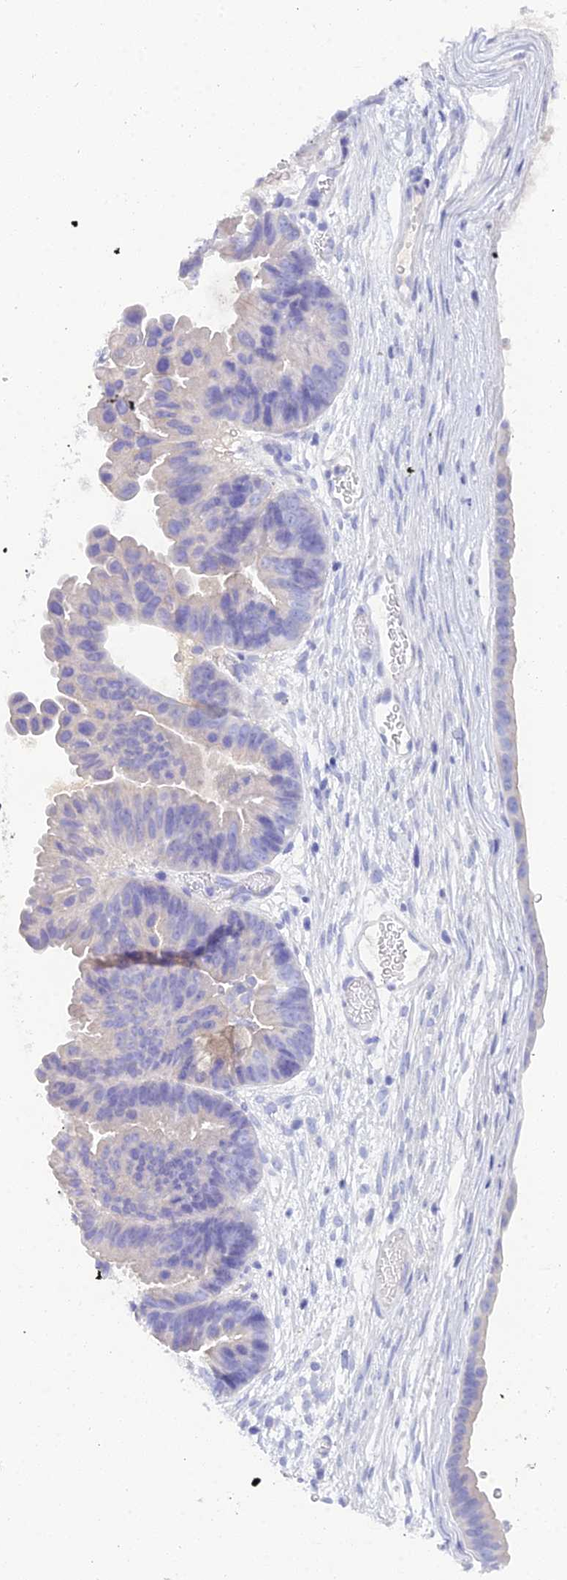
{"staining": {"intensity": "negative", "quantity": "none", "location": "none"}, "tissue": "ovarian cancer", "cell_type": "Tumor cells", "image_type": "cancer", "snomed": [{"axis": "morphology", "description": "Cystadenocarcinoma, mucinous, NOS"}, {"axis": "topography", "description": "Ovary"}], "caption": "Immunohistochemistry histopathology image of mucinous cystadenocarcinoma (ovarian) stained for a protein (brown), which shows no expression in tumor cells.", "gene": "REG1A", "patient": {"sex": "female", "age": 61}}